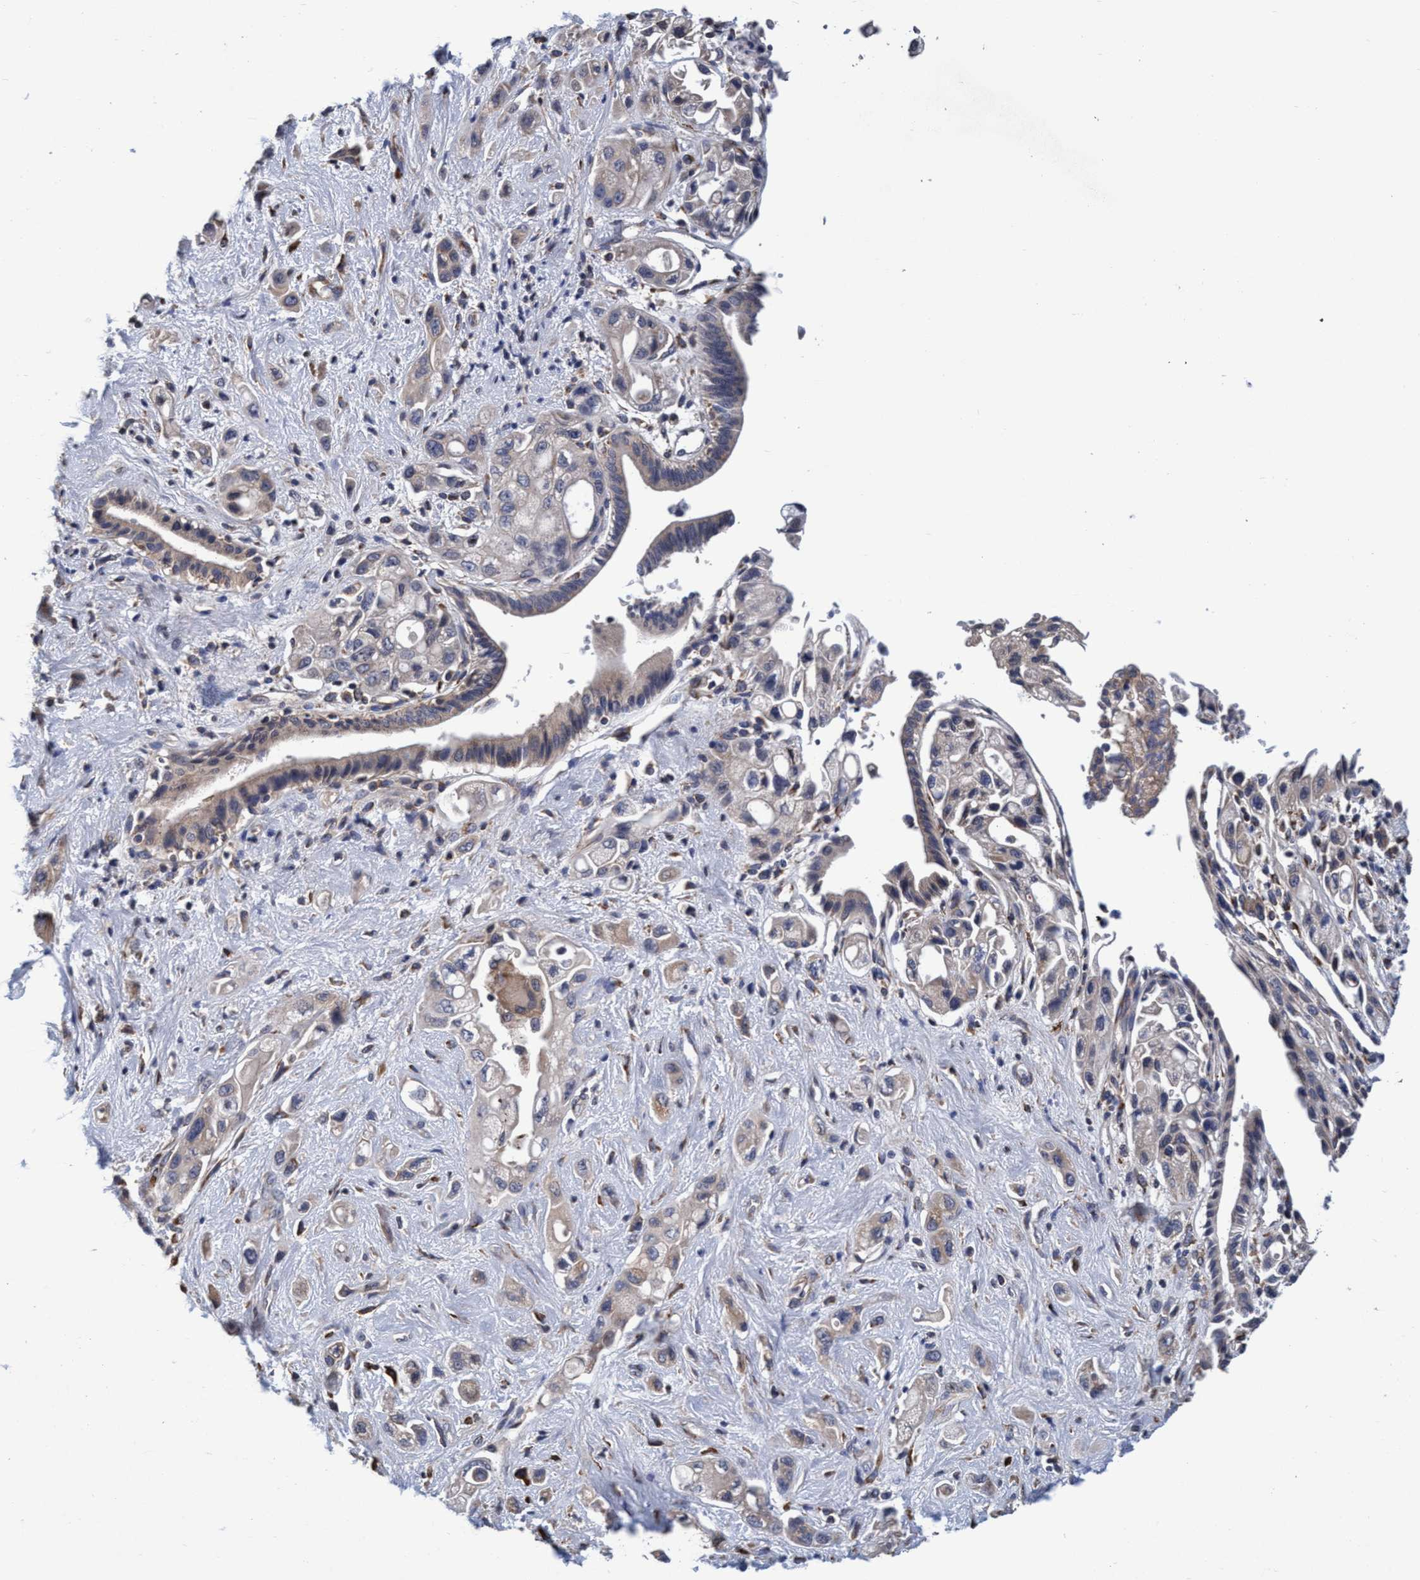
{"staining": {"intensity": "weak", "quantity": "25%-75%", "location": "cytoplasmic/membranous"}, "tissue": "pancreatic cancer", "cell_type": "Tumor cells", "image_type": "cancer", "snomed": [{"axis": "morphology", "description": "Adenocarcinoma, NOS"}, {"axis": "topography", "description": "Pancreas"}], "caption": "Immunohistochemical staining of pancreatic adenocarcinoma reveals low levels of weak cytoplasmic/membranous protein staining in approximately 25%-75% of tumor cells.", "gene": "CALCOCO2", "patient": {"sex": "female", "age": 66}}